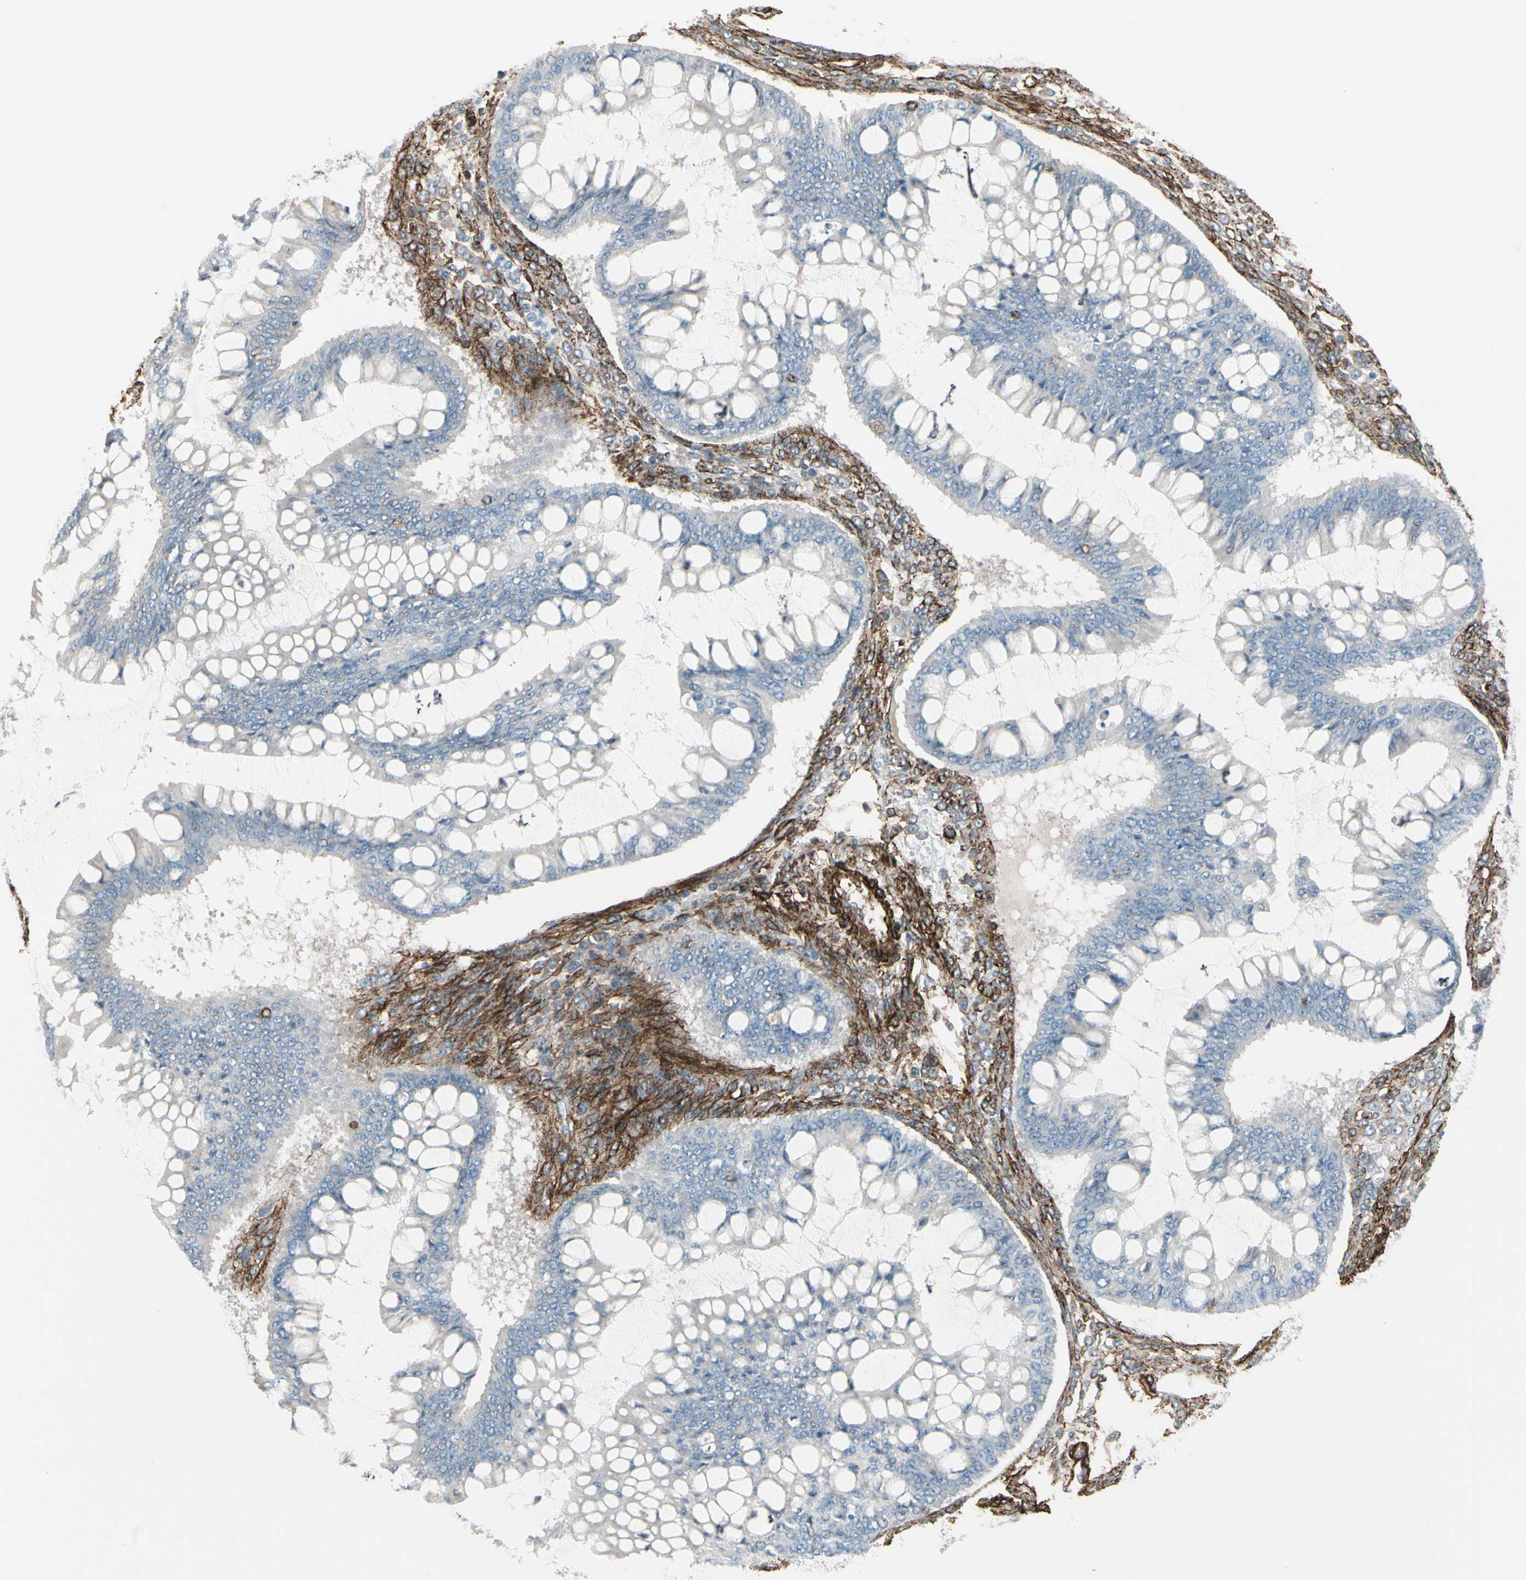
{"staining": {"intensity": "negative", "quantity": "none", "location": "none"}, "tissue": "ovarian cancer", "cell_type": "Tumor cells", "image_type": "cancer", "snomed": [{"axis": "morphology", "description": "Cystadenocarcinoma, mucinous, NOS"}, {"axis": "topography", "description": "Ovary"}], "caption": "This is an immunohistochemistry (IHC) histopathology image of human ovarian cancer (mucinous cystadenocarcinoma). There is no expression in tumor cells.", "gene": "CALD1", "patient": {"sex": "female", "age": 73}}